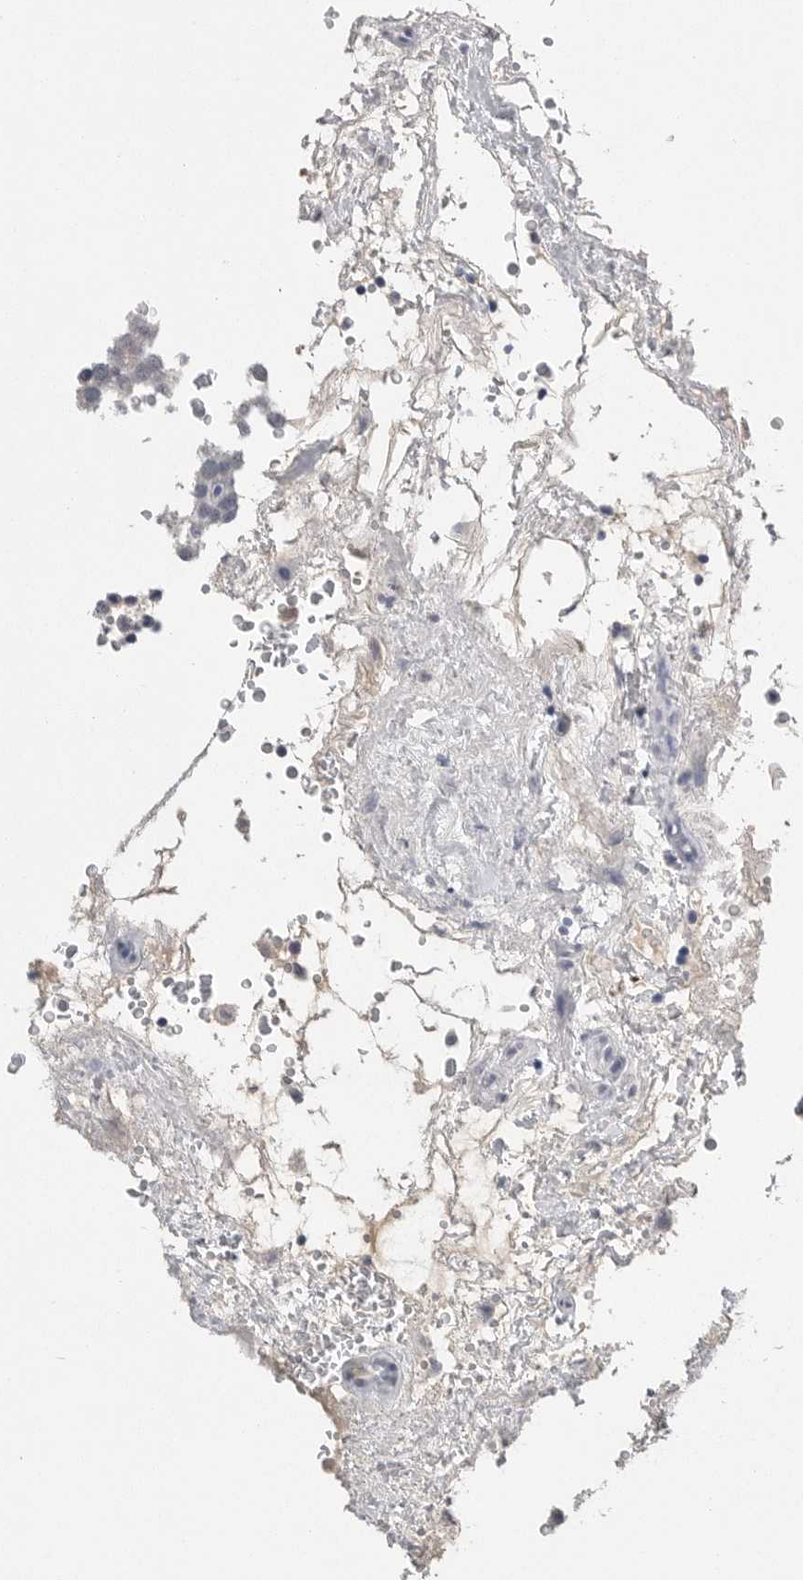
{"staining": {"intensity": "negative", "quantity": "none", "location": "none"}, "tissue": "testis cancer", "cell_type": "Tumor cells", "image_type": "cancer", "snomed": [{"axis": "morphology", "description": "Seminoma, NOS"}, {"axis": "topography", "description": "Testis"}], "caption": "IHC histopathology image of testis seminoma stained for a protein (brown), which demonstrates no positivity in tumor cells. (Stains: DAB immunohistochemistry with hematoxylin counter stain, Microscopy: brightfield microscopy at high magnification).", "gene": "FABP6", "patient": {"sex": "male", "age": 71}}